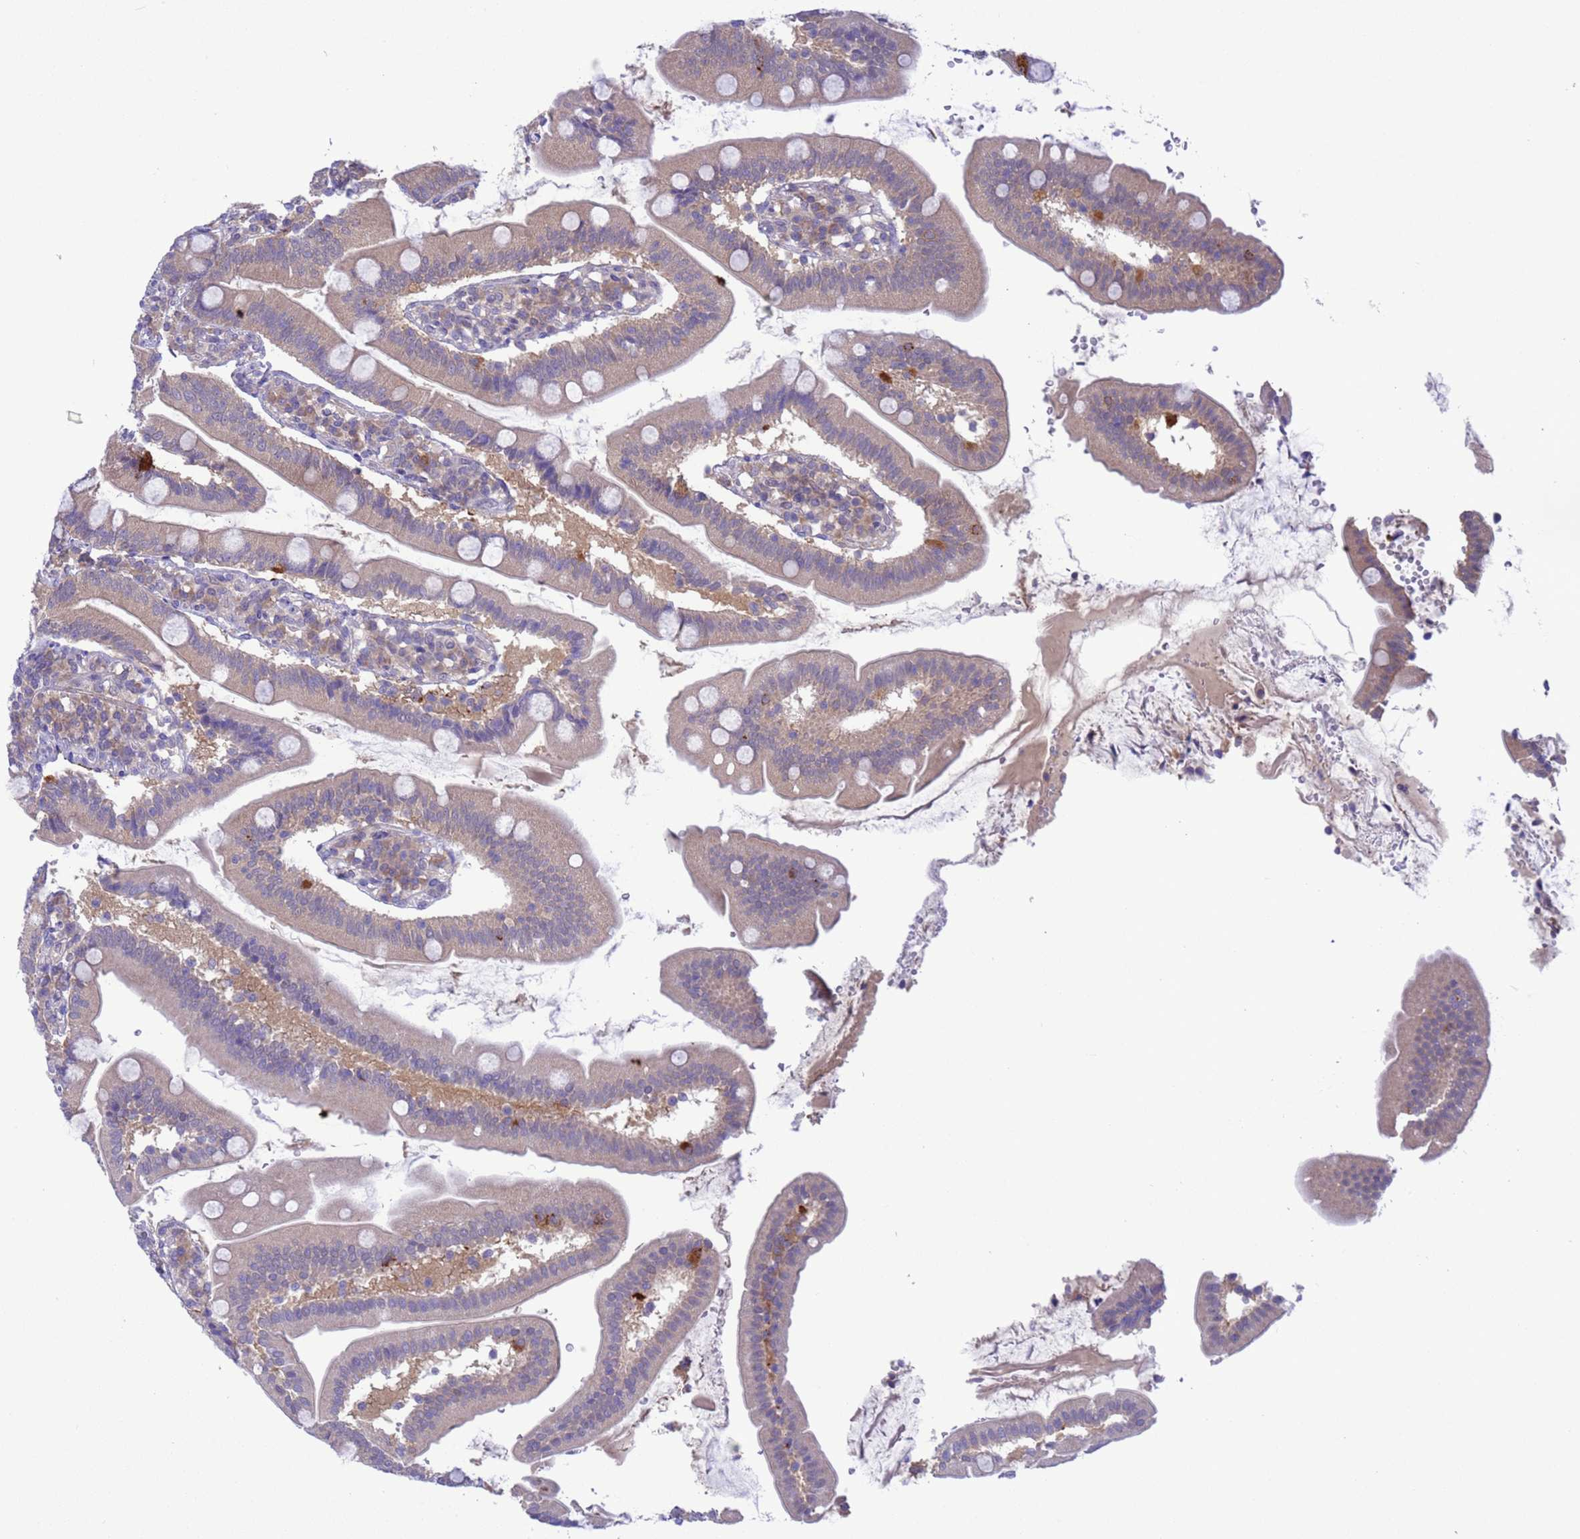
{"staining": {"intensity": "weak", "quantity": "25%-75%", "location": "cytoplasmic/membranous"}, "tissue": "duodenum", "cell_type": "Glandular cells", "image_type": "normal", "snomed": [{"axis": "morphology", "description": "Normal tissue, NOS"}, {"axis": "topography", "description": "Duodenum"}], "caption": "High-power microscopy captured an immunohistochemistry micrograph of unremarkable duodenum, revealing weak cytoplasmic/membranous expression in about 25%-75% of glandular cells.", "gene": "ZNF461", "patient": {"sex": "female", "age": 67}}